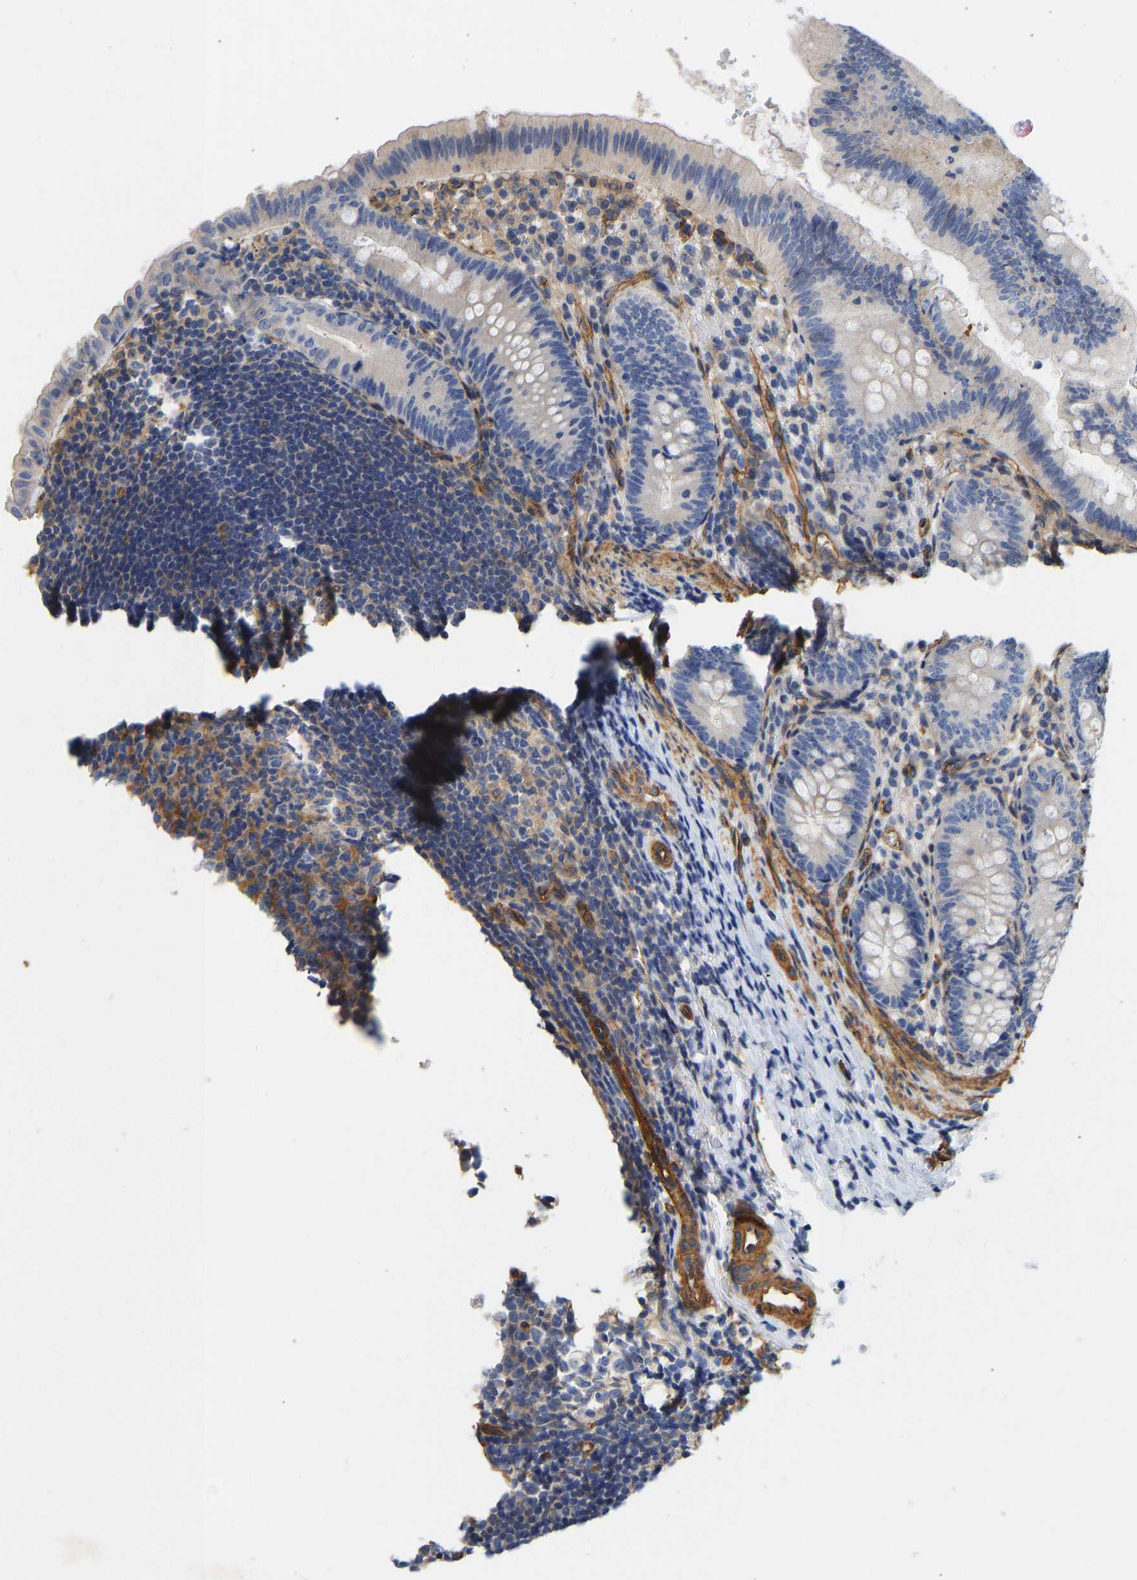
{"staining": {"intensity": "negative", "quantity": "none", "location": "none"}, "tissue": "appendix", "cell_type": "Glandular cells", "image_type": "normal", "snomed": [{"axis": "morphology", "description": "Normal tissue, NOS"}, {"axis": "topography", "description": "Appendix"}], "caption": "Immunohistochemistry micrograph of benign appendix: appendix stained with DAB exhibits no significant protein positivity in glandular cells.", "gene": "ELMO2", "patient": {"sex": "male", "age": 1}}